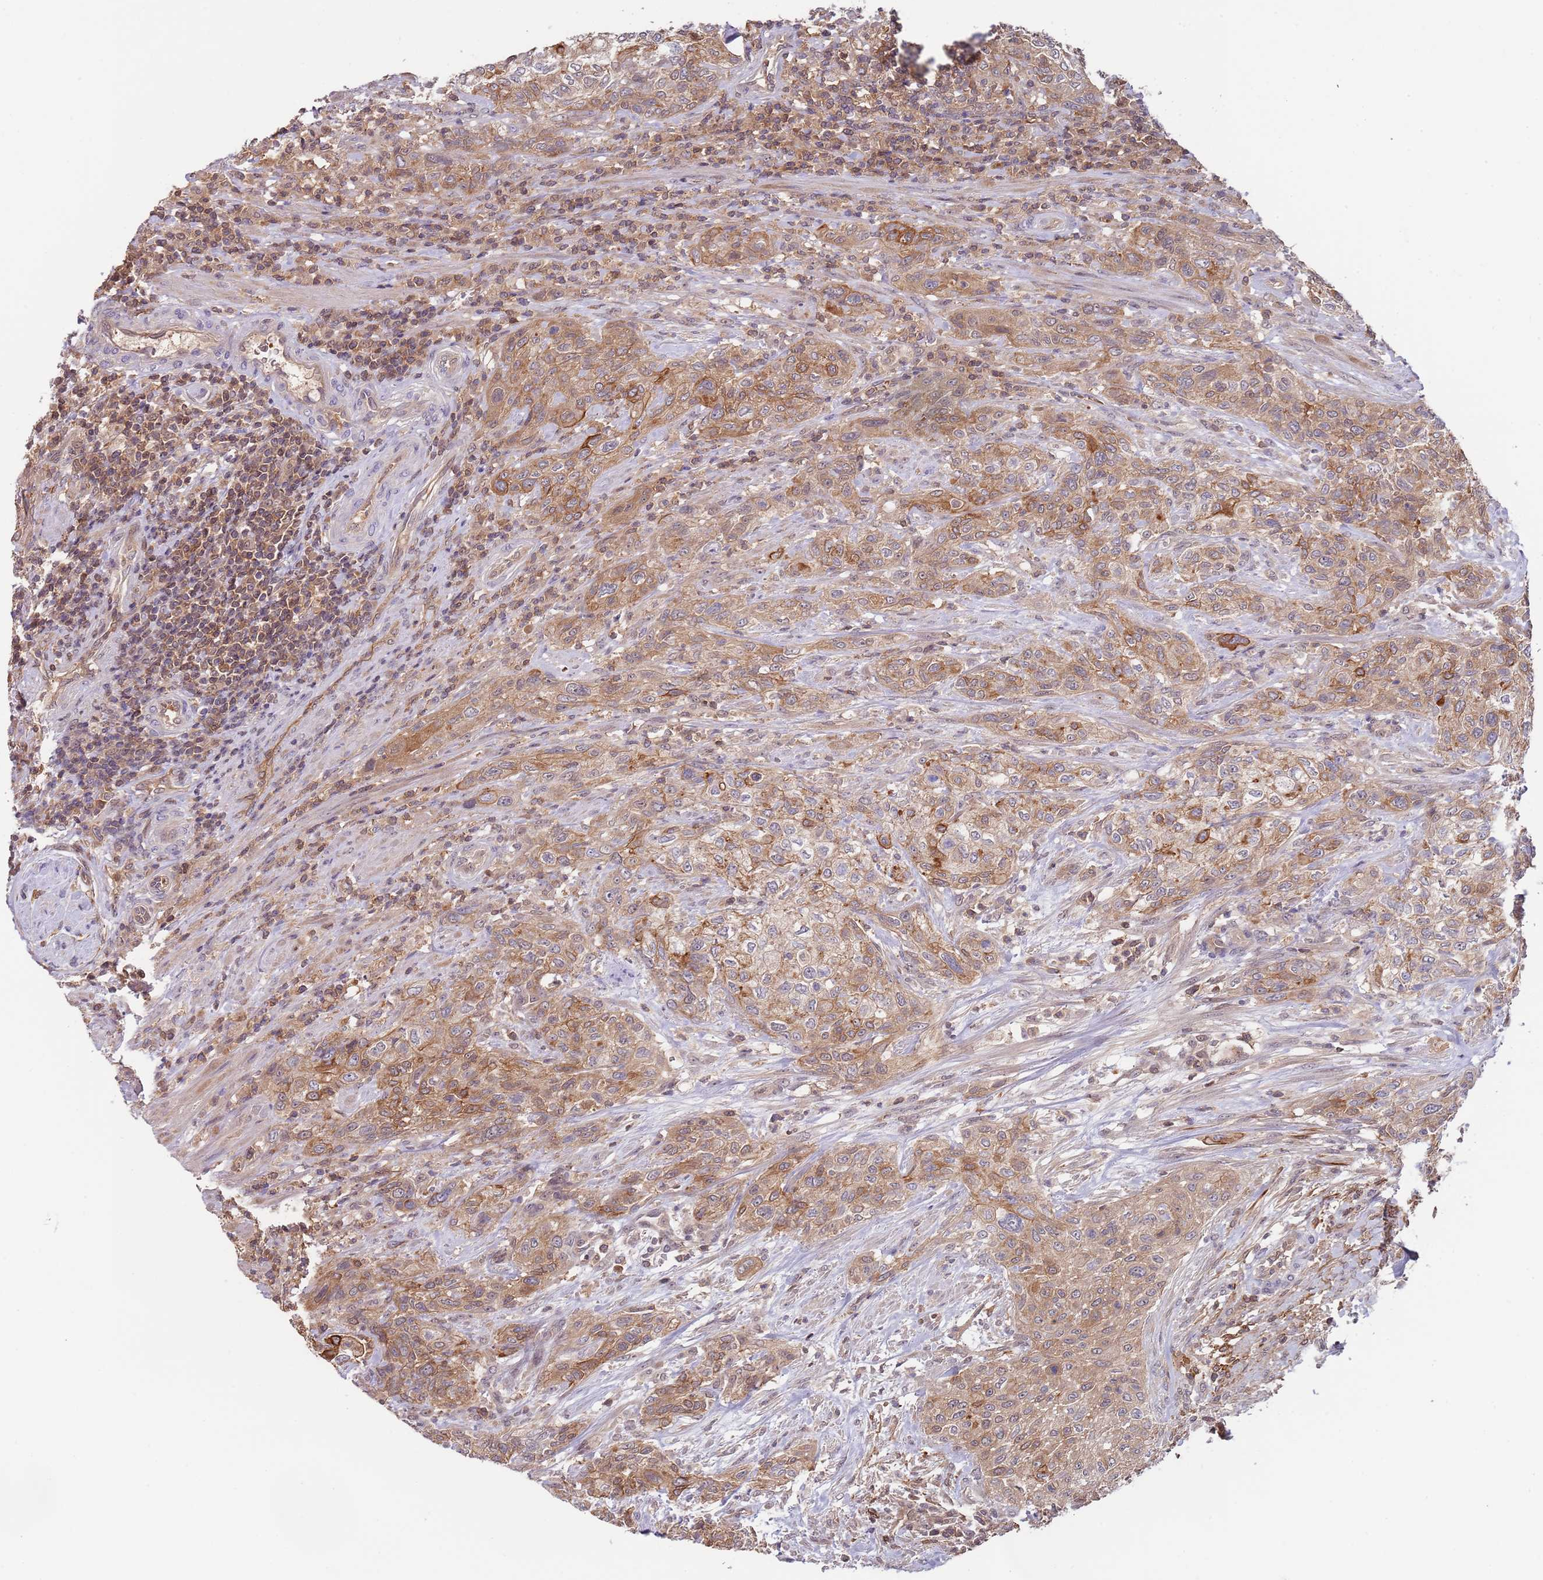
{"staining": {"intensity": "moderate", "quantity": ">75%", "location": "cytoplasmic/membranous"}, "tissue": "urothelial cancer", "cell_type": "Tumor cells", "image_type": "cancer", "snomed": [{"axis": "morphology", "description": "Normal tissue, NOS"}, {"axis": "morphology", "description": "Urothelial carcinoma, NOS"}, {"axis": "topography", "description": "Urinary bladder"}, {"axis": "topography", "description": "Peripheral nerve tissue"}], "caption": "Tumor cells display medium levels of moderate cytoplasmic/membranous staining in about >75% of cells in transitional cell carcinoma.", "gene": "GSDMD", "patient": {"sex": "male", "age": 35}}